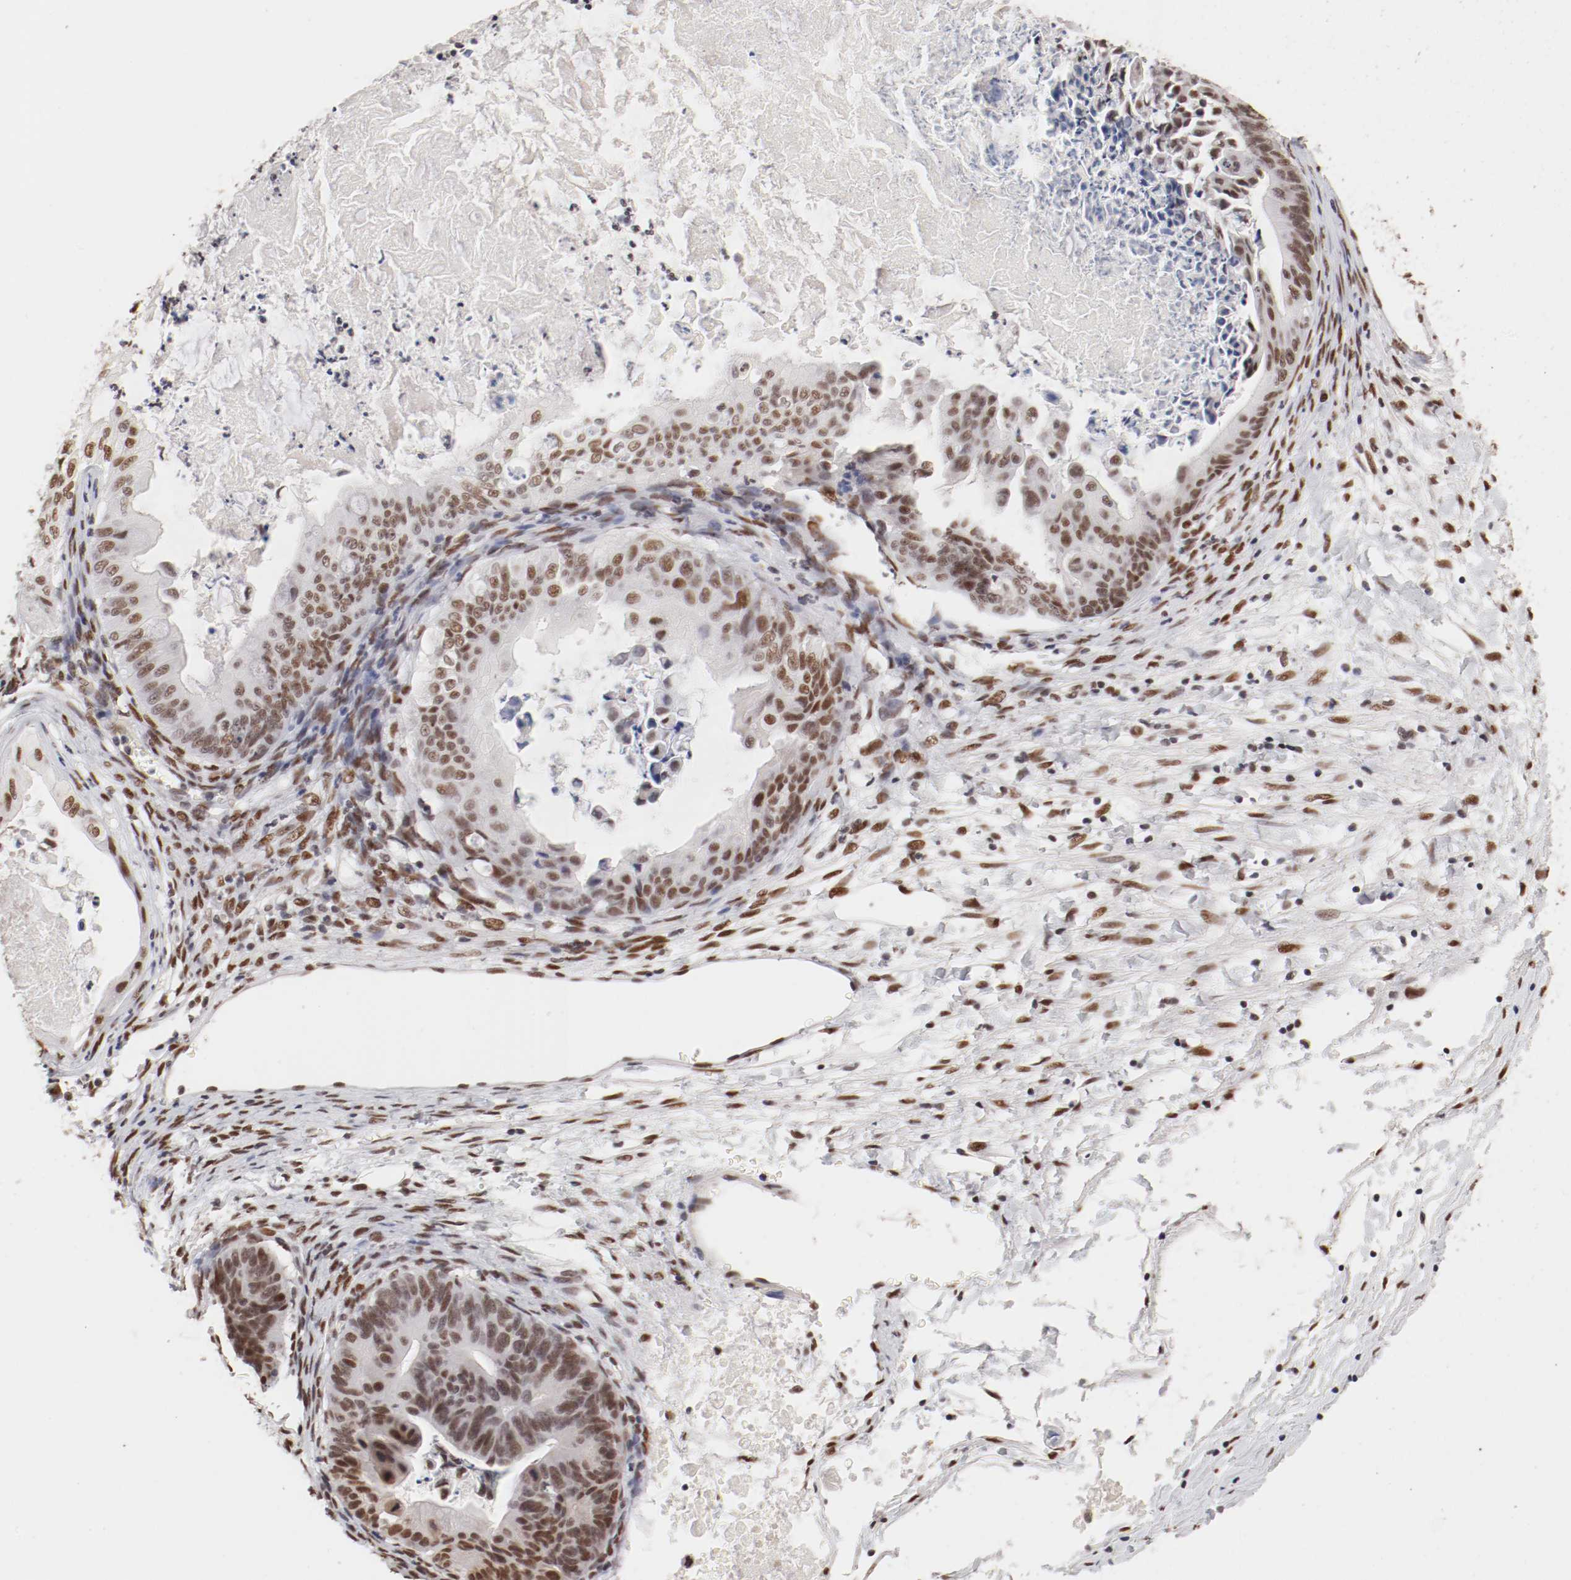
{"staining": {"intensity": "moderate", "quantity": ">75%", "location": "nuclear"}, "tissue": "ovarian cancer", "cell_type": "Tumor cells", "image_type": "cancer", "snomed": [{"axis": "morphology", "description": "Cystadenocarcinoma, mucinous, NOS"}, {"axis": "topography", "description": "Ovary"}], "caption": "DAB (3,3'-diaminobenzidine) immunohistochemical staining of human ovarian cancer exhibits moderate nuclear protein staining in about >75% of tumor cells.", "gene": "TP53BP1", "patient": {"sex": "female", "age": 37}}